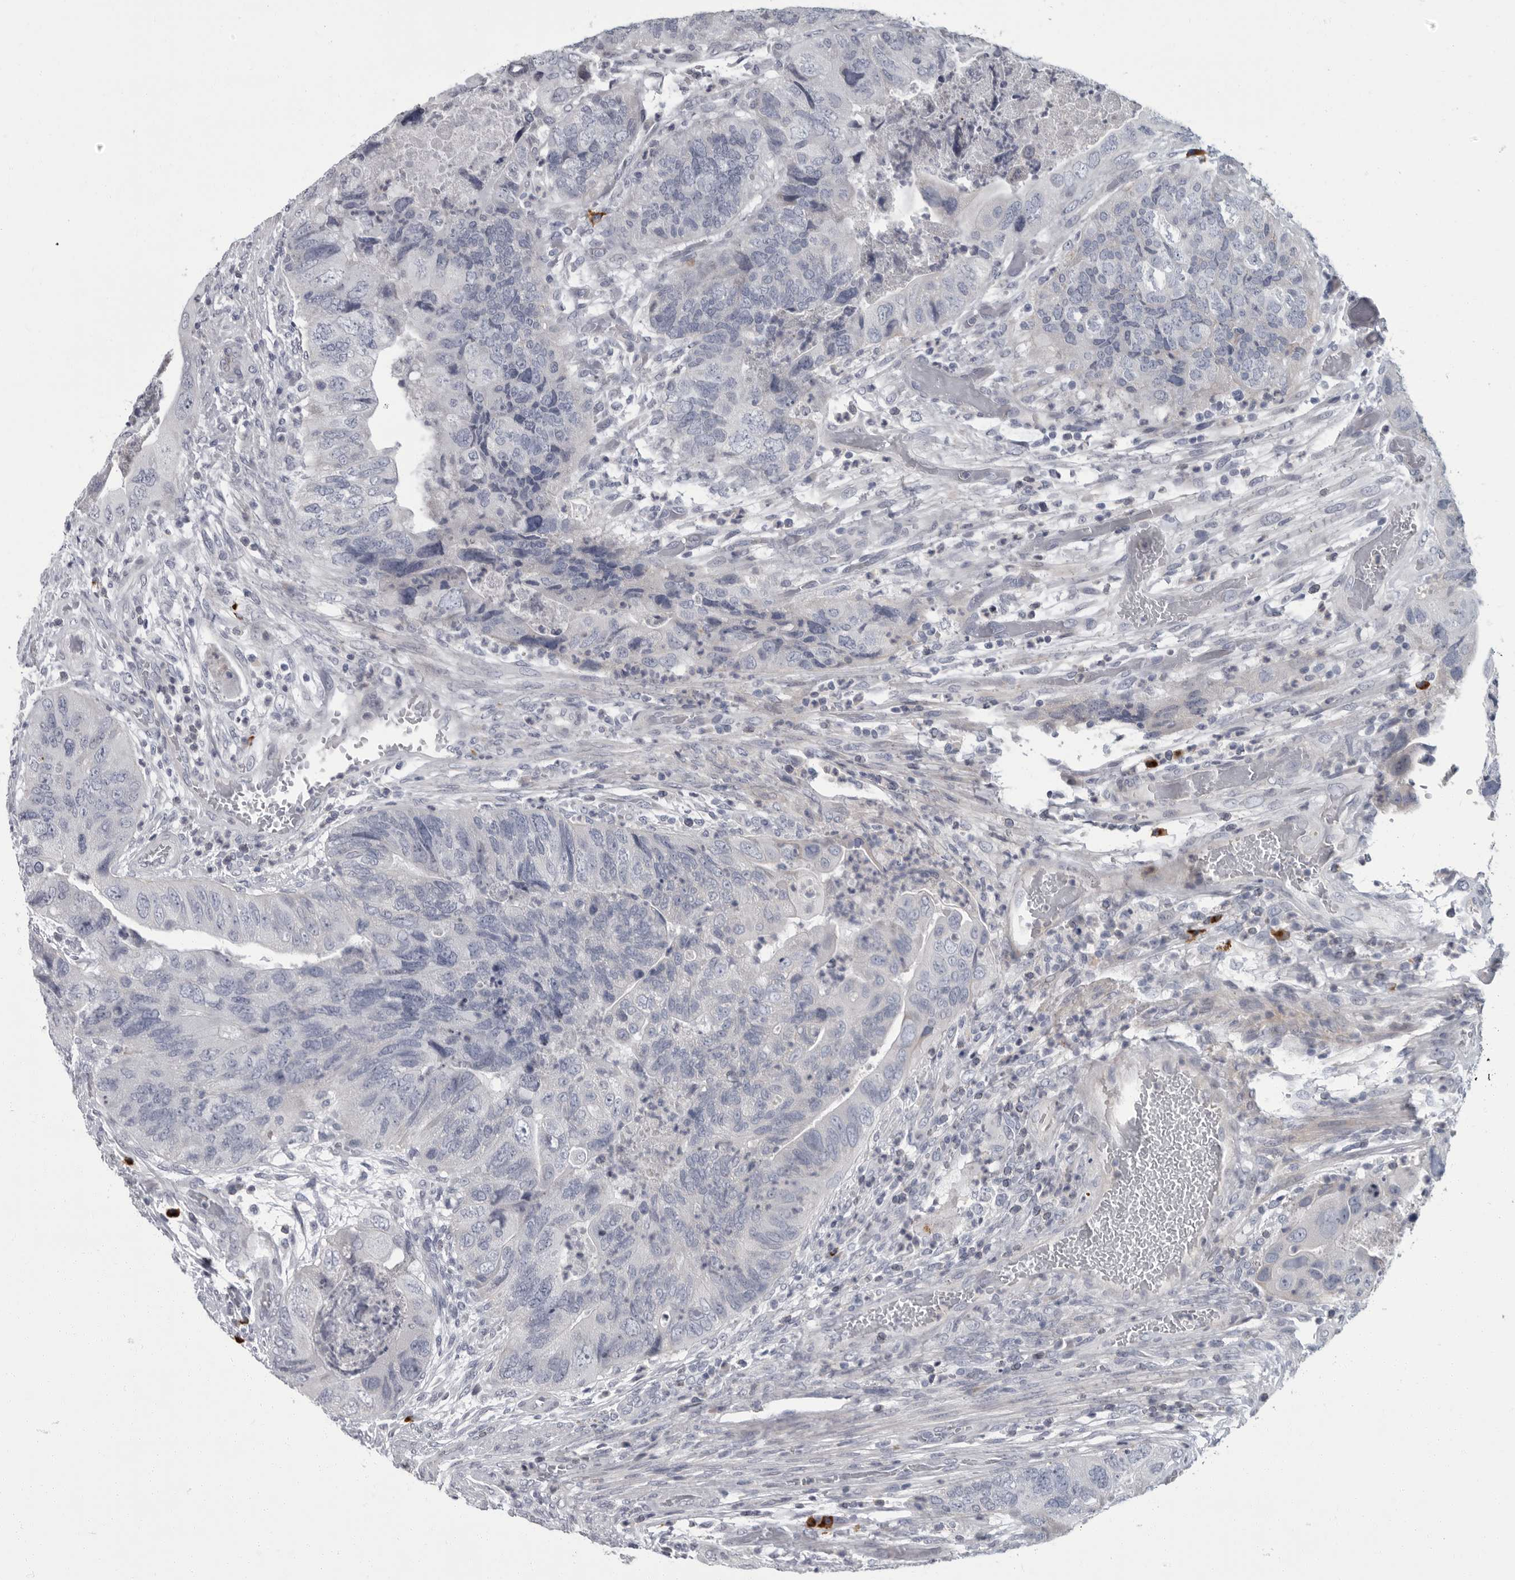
{"staining": {"intensity": "negative", "quantity": "none", "location": "none"}, "tissue": "colorectal cancer", "cell_type": "Tumor cells", "image_type": "cancer", "snomed": [{"axis": "morphology", "description": "Adenocarcinoma, NOS"}, {"axis": "topography", "description": "Rectum"}], "caption": "Human colorectal cancer (adenocarcinoma) stained for a protein using immunohistochemistry displays no expression in tumor cells.", "gene": "SLC25A39", "patient": {"sex": "male", "age": 63}}